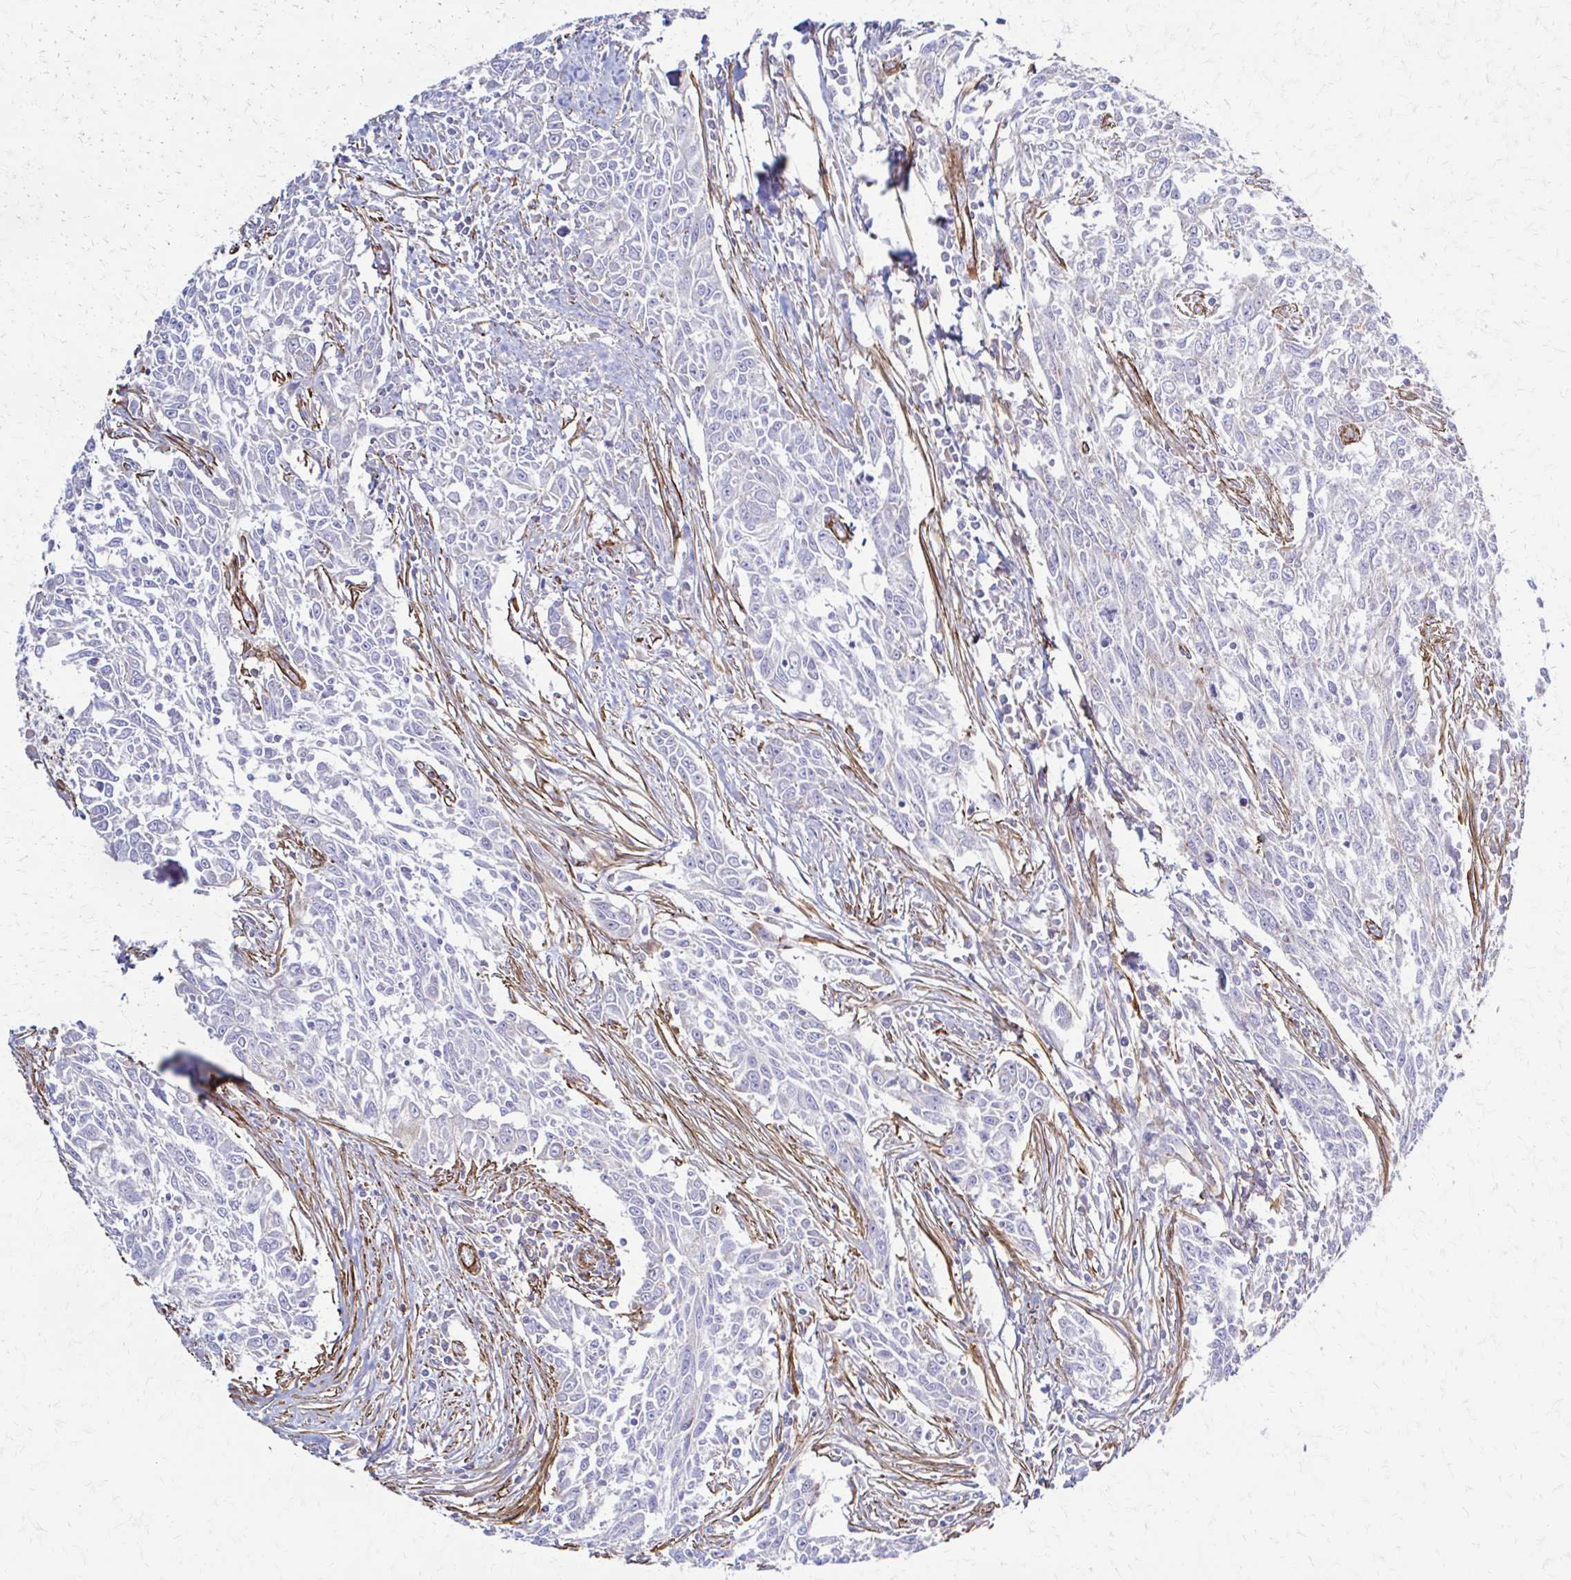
{"staining": {"intensity": "negative", "quantity": "none", "location": "none"}, "tissue": "breast cancer", "cell_type": "Tumor cells", "image_type": "cancer", "snomed": [{"axis": "morphology", "description": "Duct carcinoma"}, {"axis": "topography", "description": "Breast"}], "caption": "Tumor cells show no significant staining in intraductal carcinoma (breast). (IHC, brightfield microscopy, high magnification).", "gene": "TIMMDC1", "patient": {"sex": "female", "age": 50}}